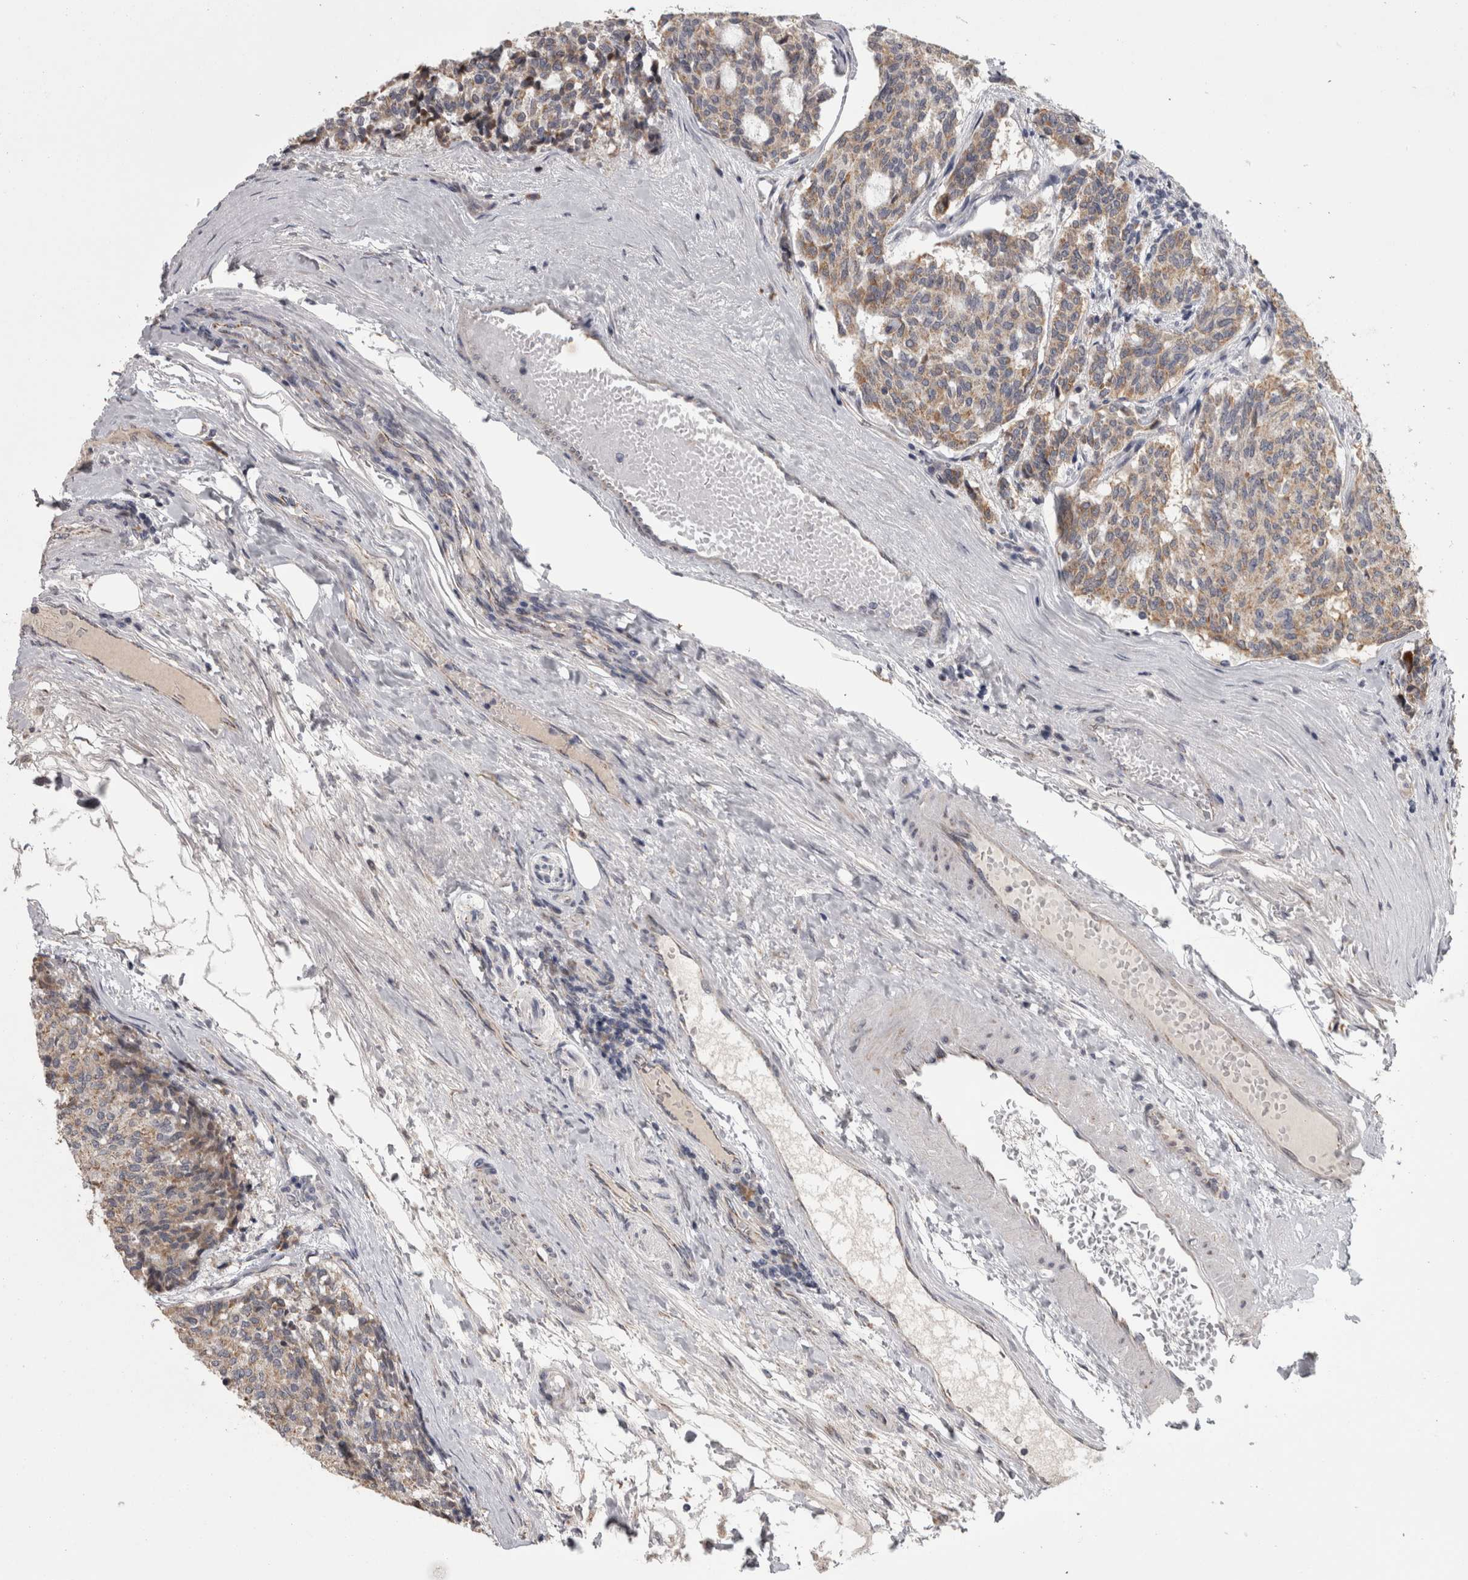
{"staining": {"intensity": "moderate", "quantity": "25%-75%", "location": "cytoplasmic/membranous"}, "tissue": "carcinoid", "cell_type": "Tumor cells", "image_type": "cancer", "snomed": [{"axis": "morphology", "description": "Carcinoid, malignant, NOS"}, {"axis": "topography", "description": "Pancreas"}], "caption": "This is an image of immunohistochemistry staining of carcinoid, which shows moderate staining in the cytoplasmic/membranous of tumor cells.", "gene": "DBT", "patient": {"sex": "female", "age": 54}}